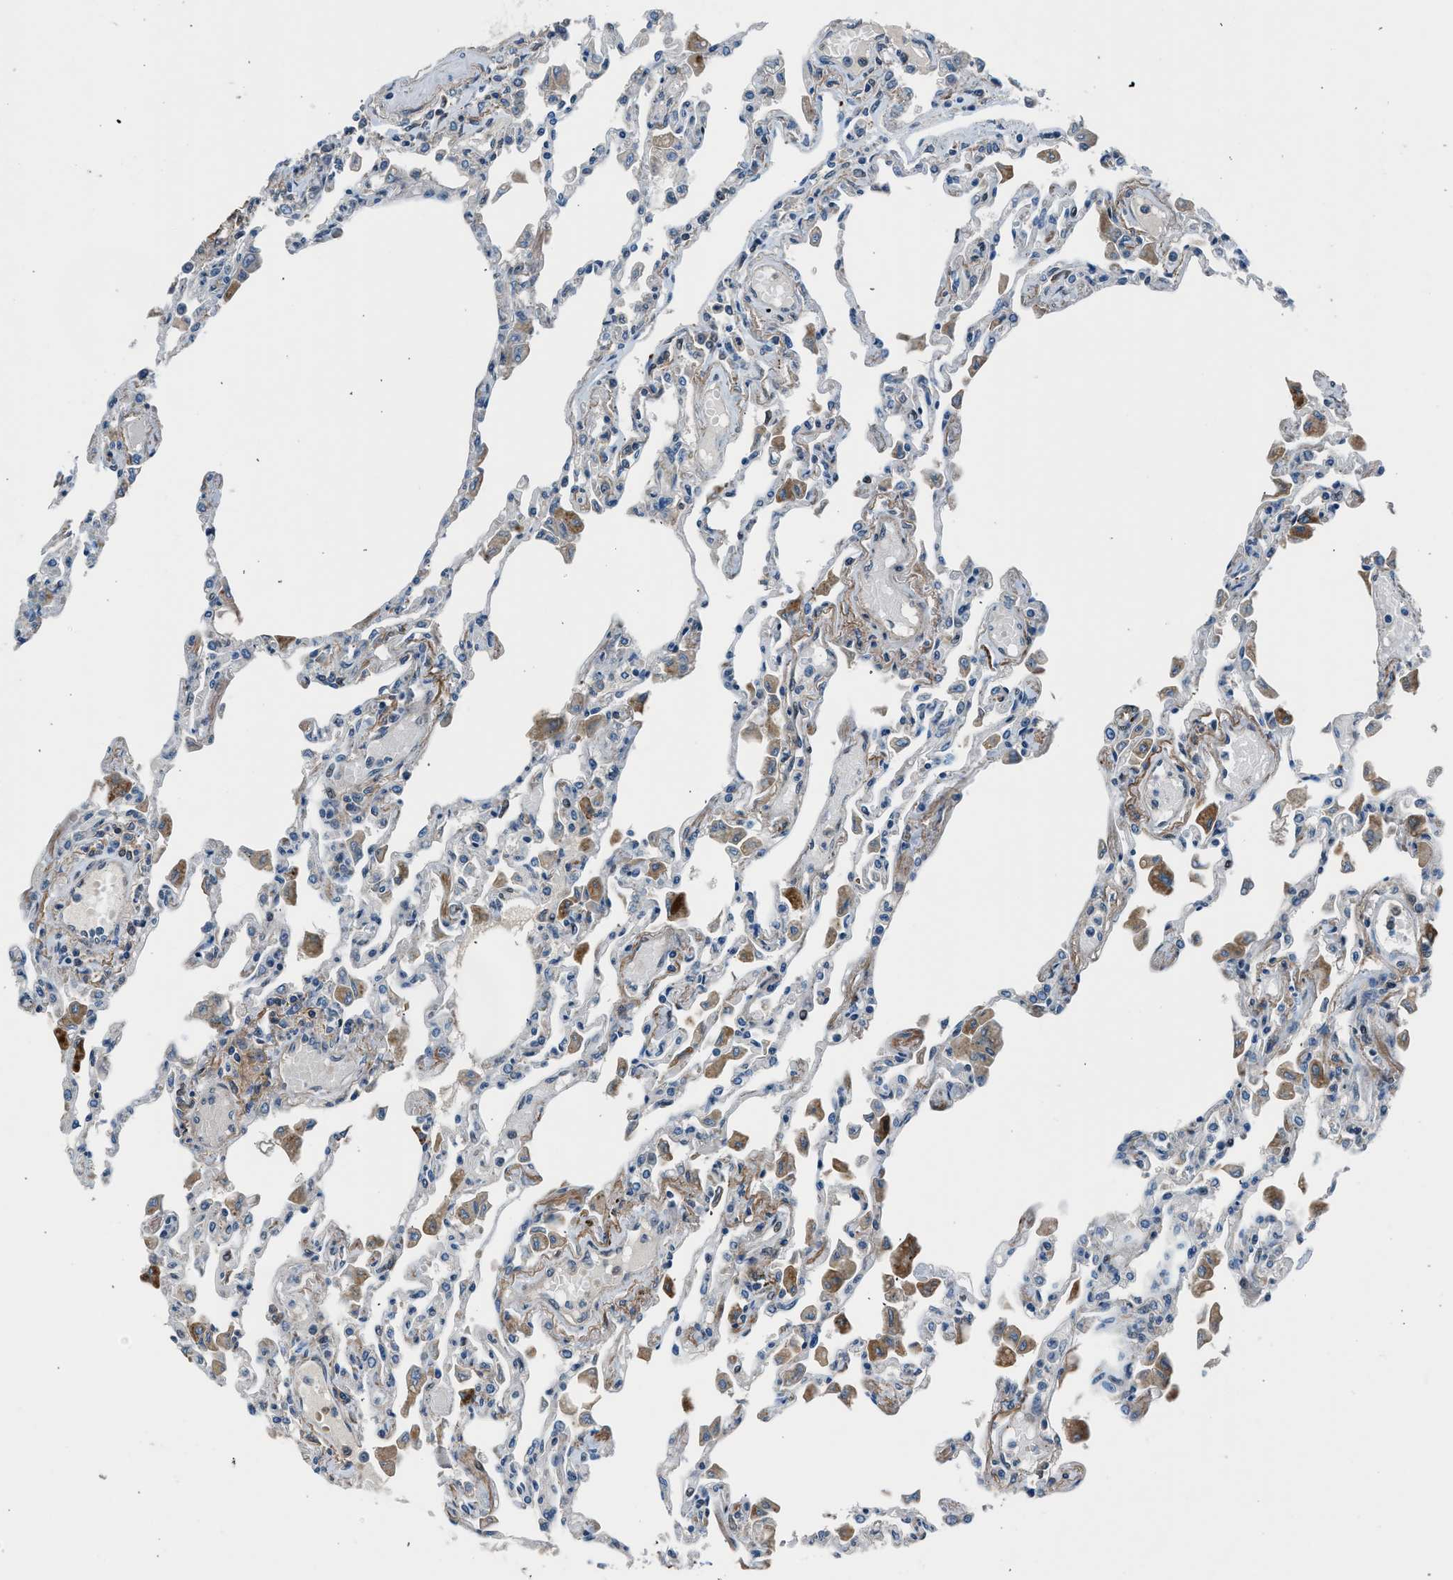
{"staining": {"intensity": "weak", "quantity": "<25%", "location": "cytoplasmic/membranous"}, "tissue": "lung", "cell_type": "Alveolar cells", "image_type": "normal", "snomed": [{"axis": "morphology", "description": "Normal tissue, NOS"}, {"axis": "topography", "description": "Bronchus"}, {"axis": "topography", "description": "Lung"}], "caption": "DAB immunohistochemical staining of unremarkable human lung reveals no significant positivity in alveolar cells.", "gene": "LMLN", "patient": {"sex": "female", "age": 49}}